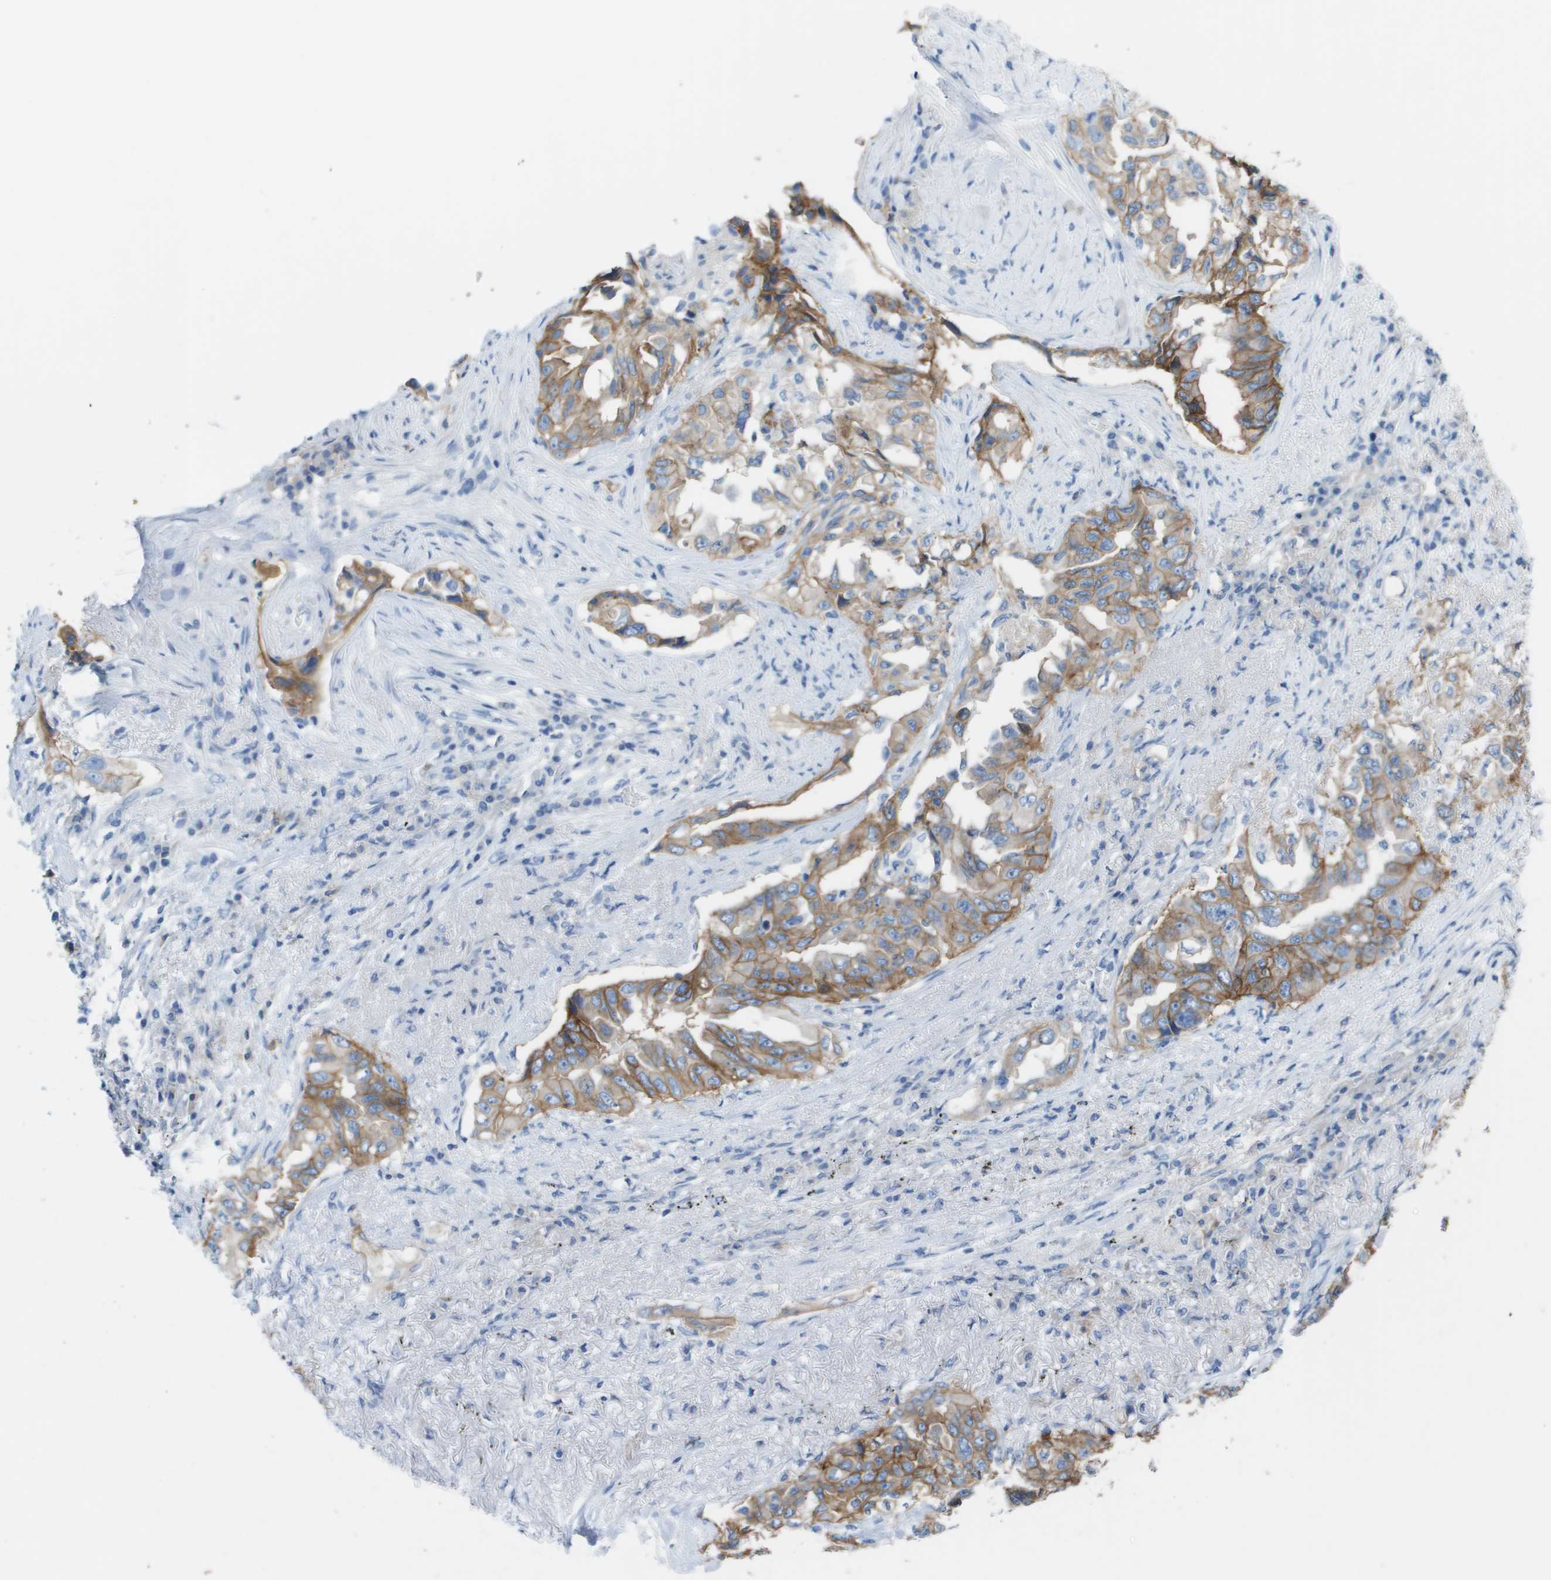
{"staining": {"intensity": "moderate", "quantity": ">75%", "location": "cytoplasmic/membranous"}, "tissue": "lung cancer", "cell_type": "Tumor cells", "image_type": "cancer", "snomed": [{"axis": "morphology", "description": "Adenocarcinoma, NOS"}, {"axis": "topography", "description": "Lung"}], "caption": "A high-resolution image shows immunohistochemistry staining of lung cancer, which exhibits moderate cytoplasmic/membranous positivity in about >75% of tumor cells.", "gene": "CD46", "patient": {"sex": "female", "age": 51}}